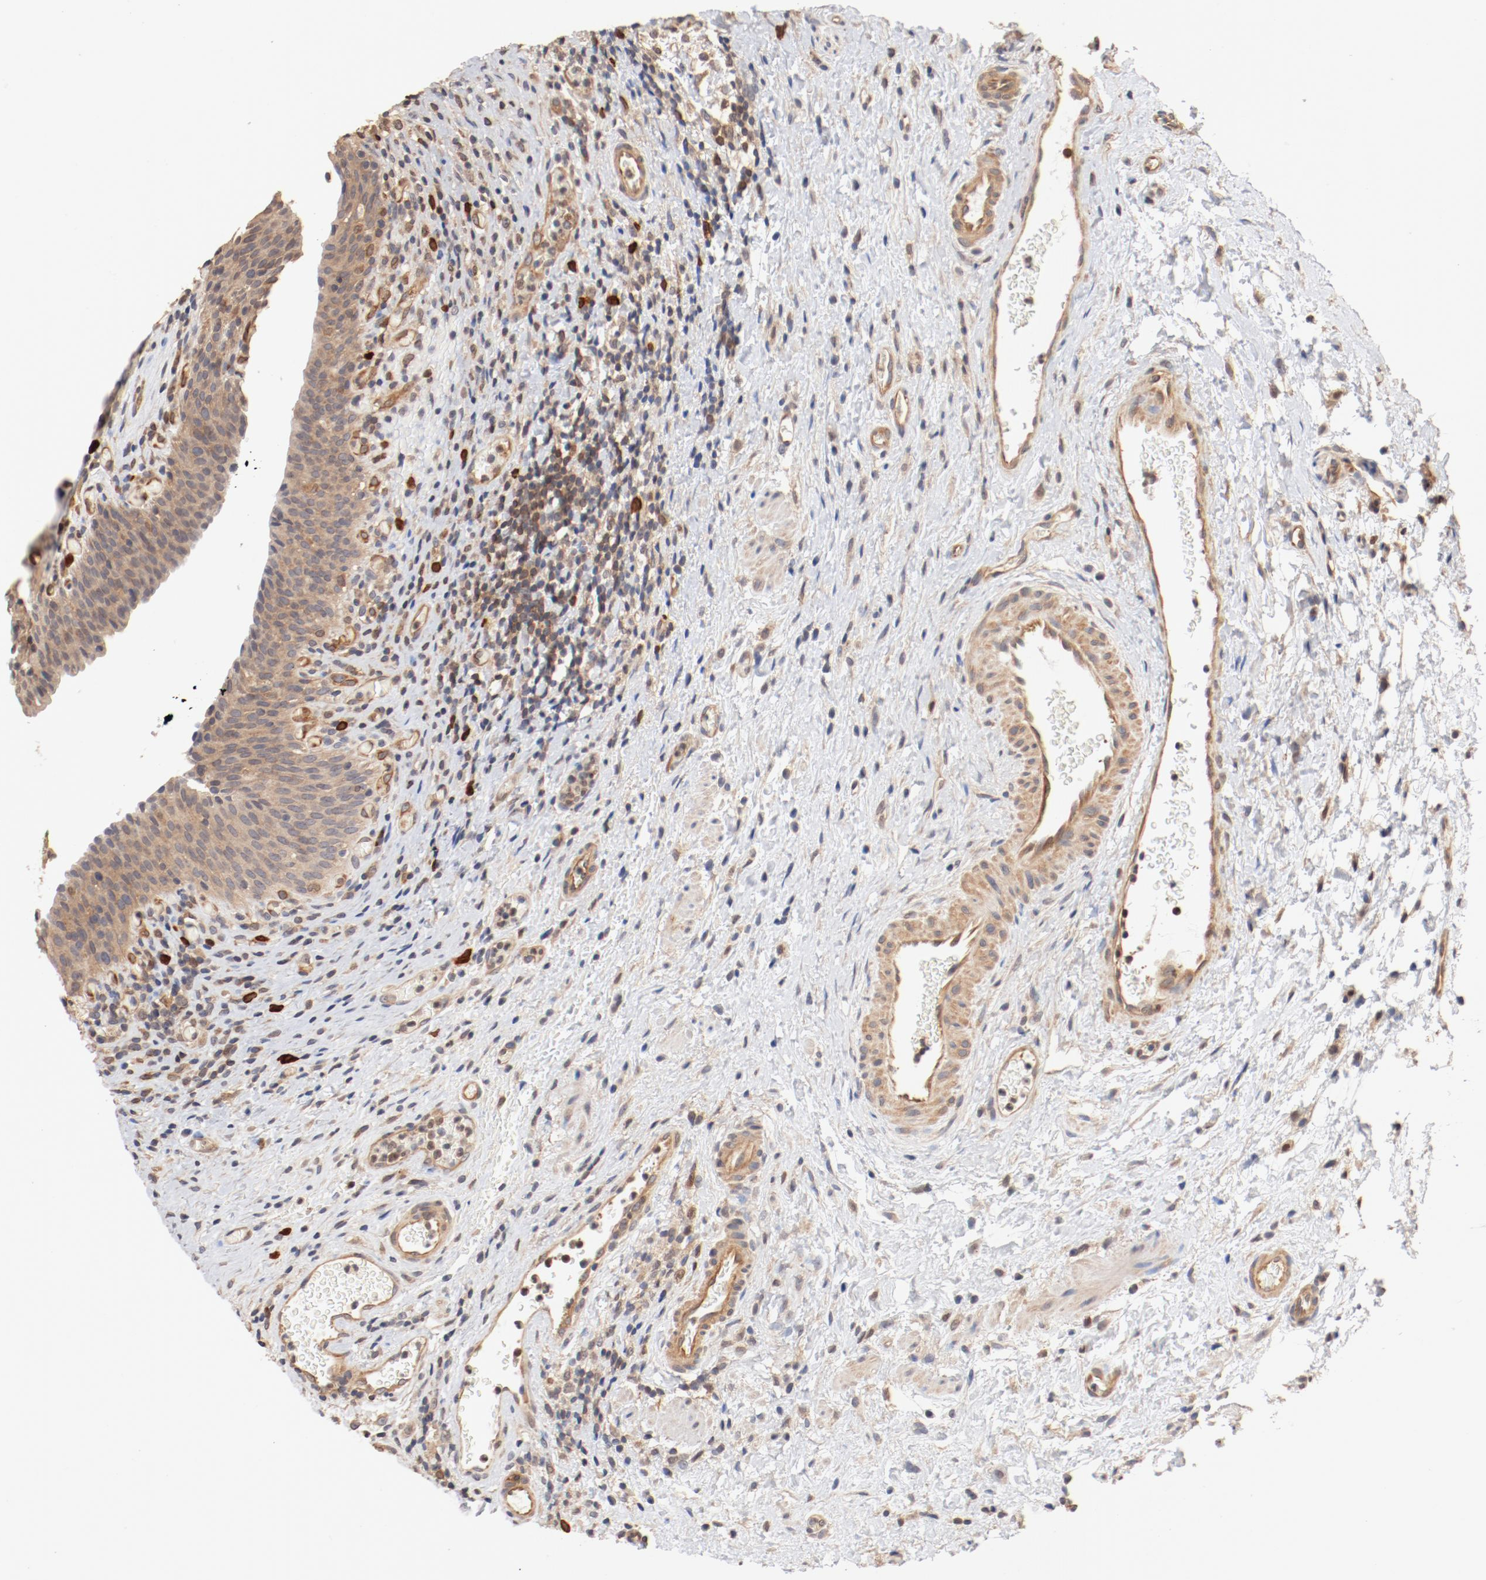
{"staining": {"intensity": "weak", "quantity": ">75%", "location": "cytoplasmic/membranous"}, "tissue": "urinary bladder", "cell_type": "Urothelial cells", "image_type": "normal", "snomed": [{"axis": "morphology", "description": "Normal tissue, NOS"}, {"axis": "morphology", "description": "Urothelial carcinoma, High grade"}, {"axis": "topography", "description": "Urinary bladder"}], "caption": "This micrograph shows immunohistochemistry (IHC) staining of unremarkable human urinary bladder, with low weak cytoplasmic/membranous positivity in about >75% of urothelial cells.", "gene": "UBE2J1", "patient": {"sex": "male", "age": 51}}